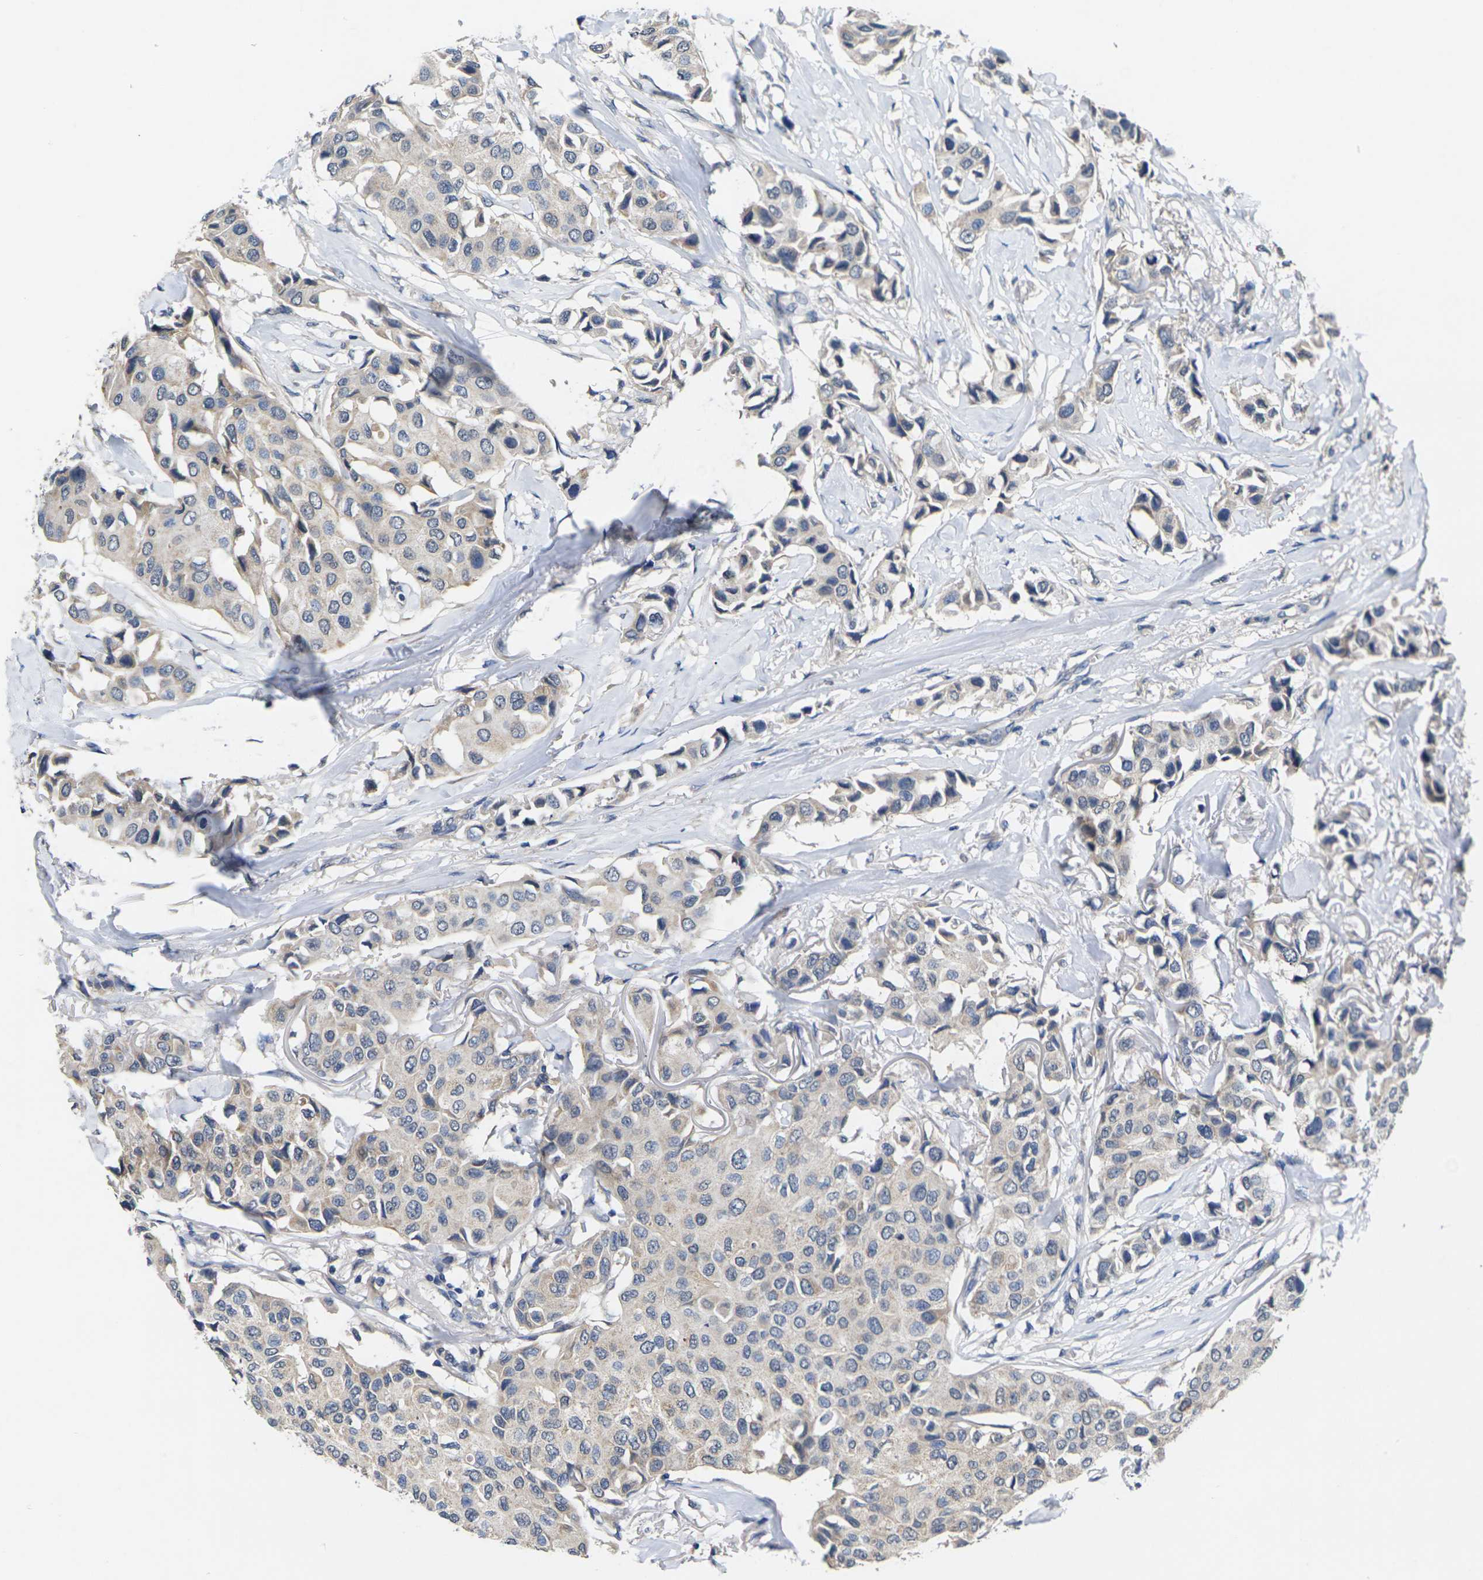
{"staining": {"intensity": "weak", "quantity": "25%-75%", "location": "cytoplasmic/membranous"}, "tissue": "breast cancer", "cell_type": "Tumor cells", "image_type": "cancer", "snomed": [{"axis": "morphology", "description": "Duct carcinoma"}, {"axis": "topography", "description": "Breast"}], "caption": "Immunohistochemistry image of neoplastic tissue: breast cancer (infiltrating ductal carcinoma) stained using IHC shows low levels of weak protein expression localized specifically in the cytoplasmic/membranous of tumor cells, appearing as a cytoplasmic/membranous brown color.", "gene": "SLC2A2", "patient": {"sex": "female", "age": 80}}